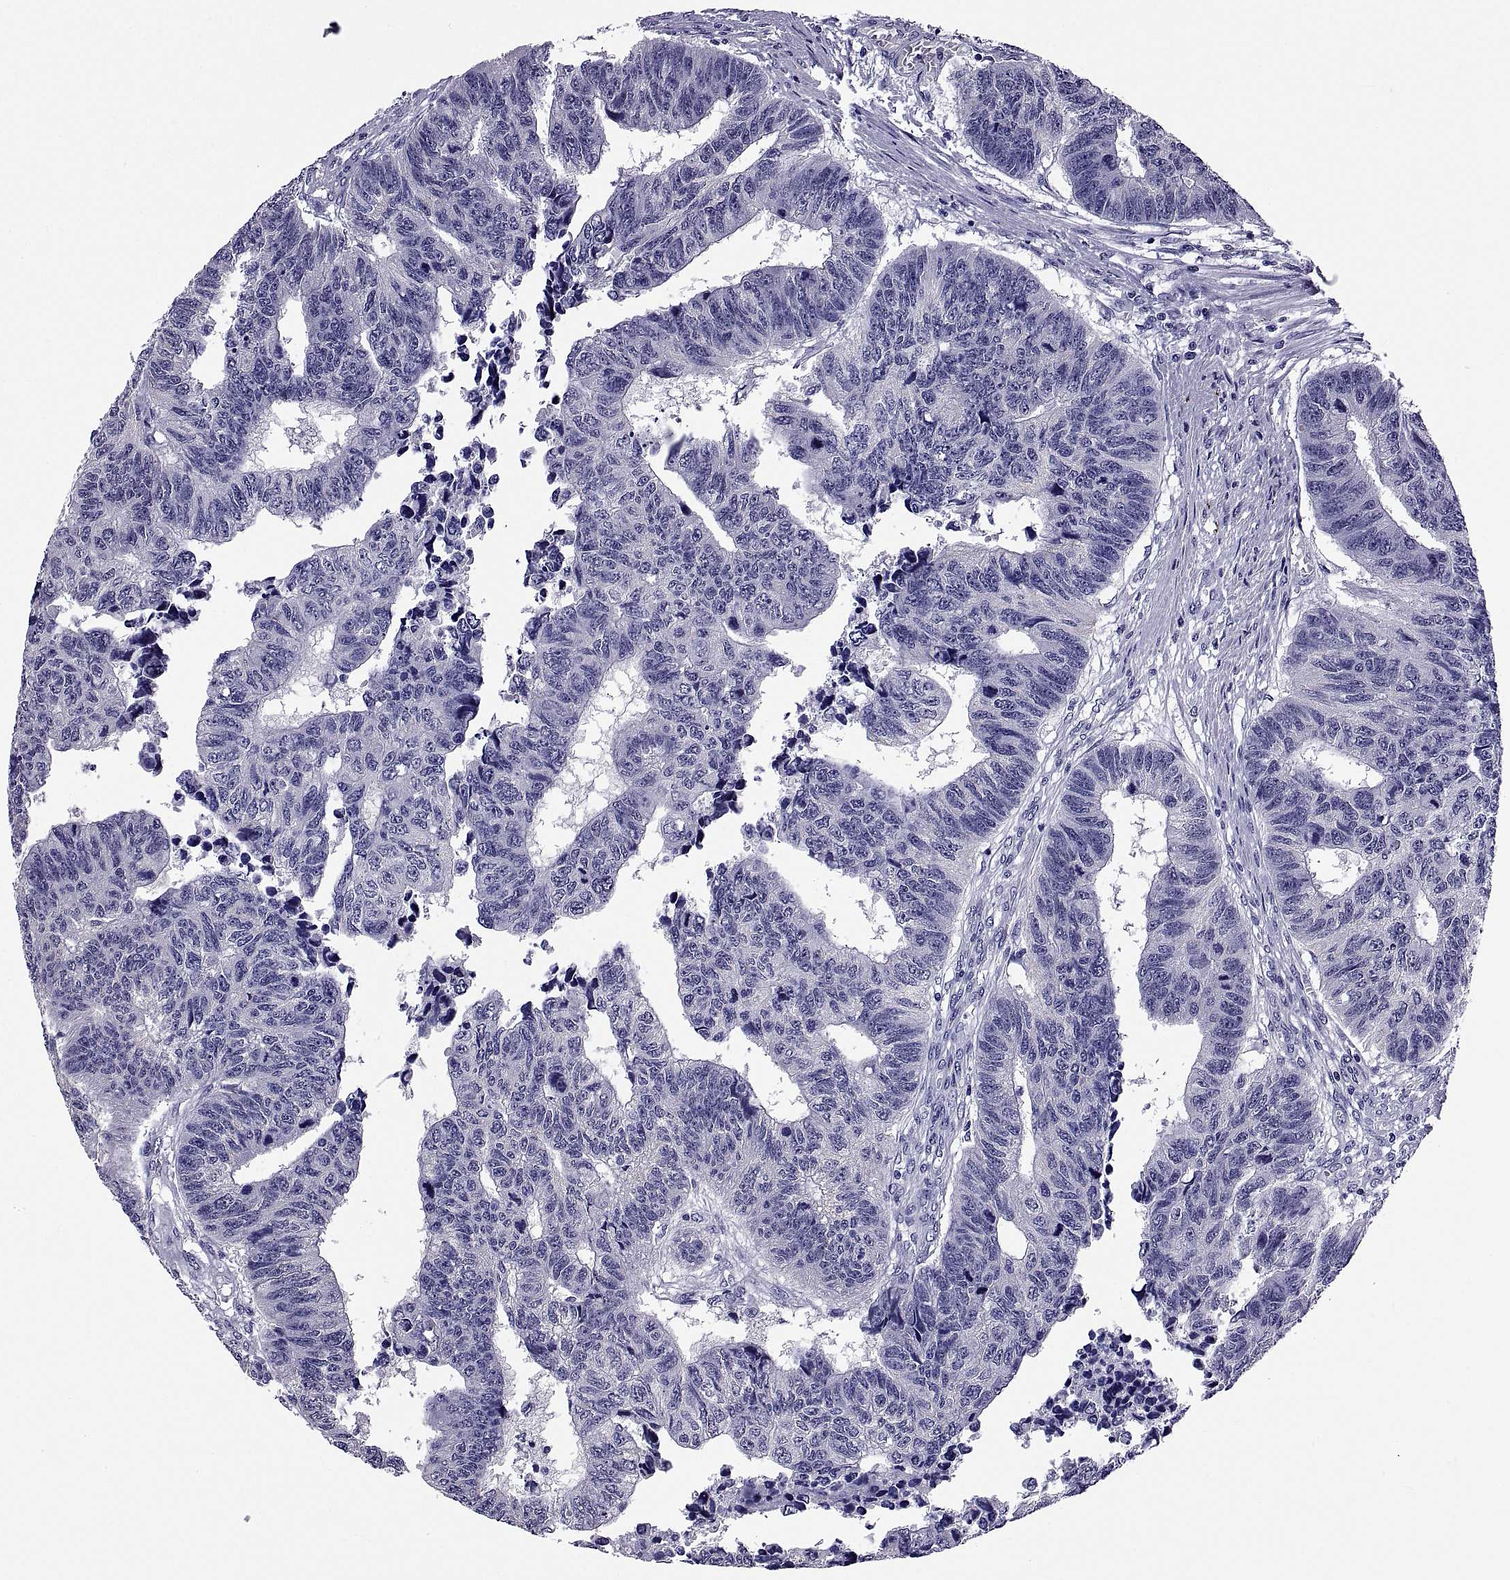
{"staining": {"intensity": "negative", "quantity": "none", "location": "none"}, "tissue": "colorectal cancer", "cell_type": "Tumor cells", "image_type": "cancer", "snomed": [{"axis": "morphology", "description": "Adenocarcinoma, NOS"}, {"axis": "topography", "description": "Rectum"}], "caption": "The image shows no staining of tumor cells in colorectal adenocarcinoma.", "gene": "TGFBR3L", "patient": {"sex": "female", "age": 85}}